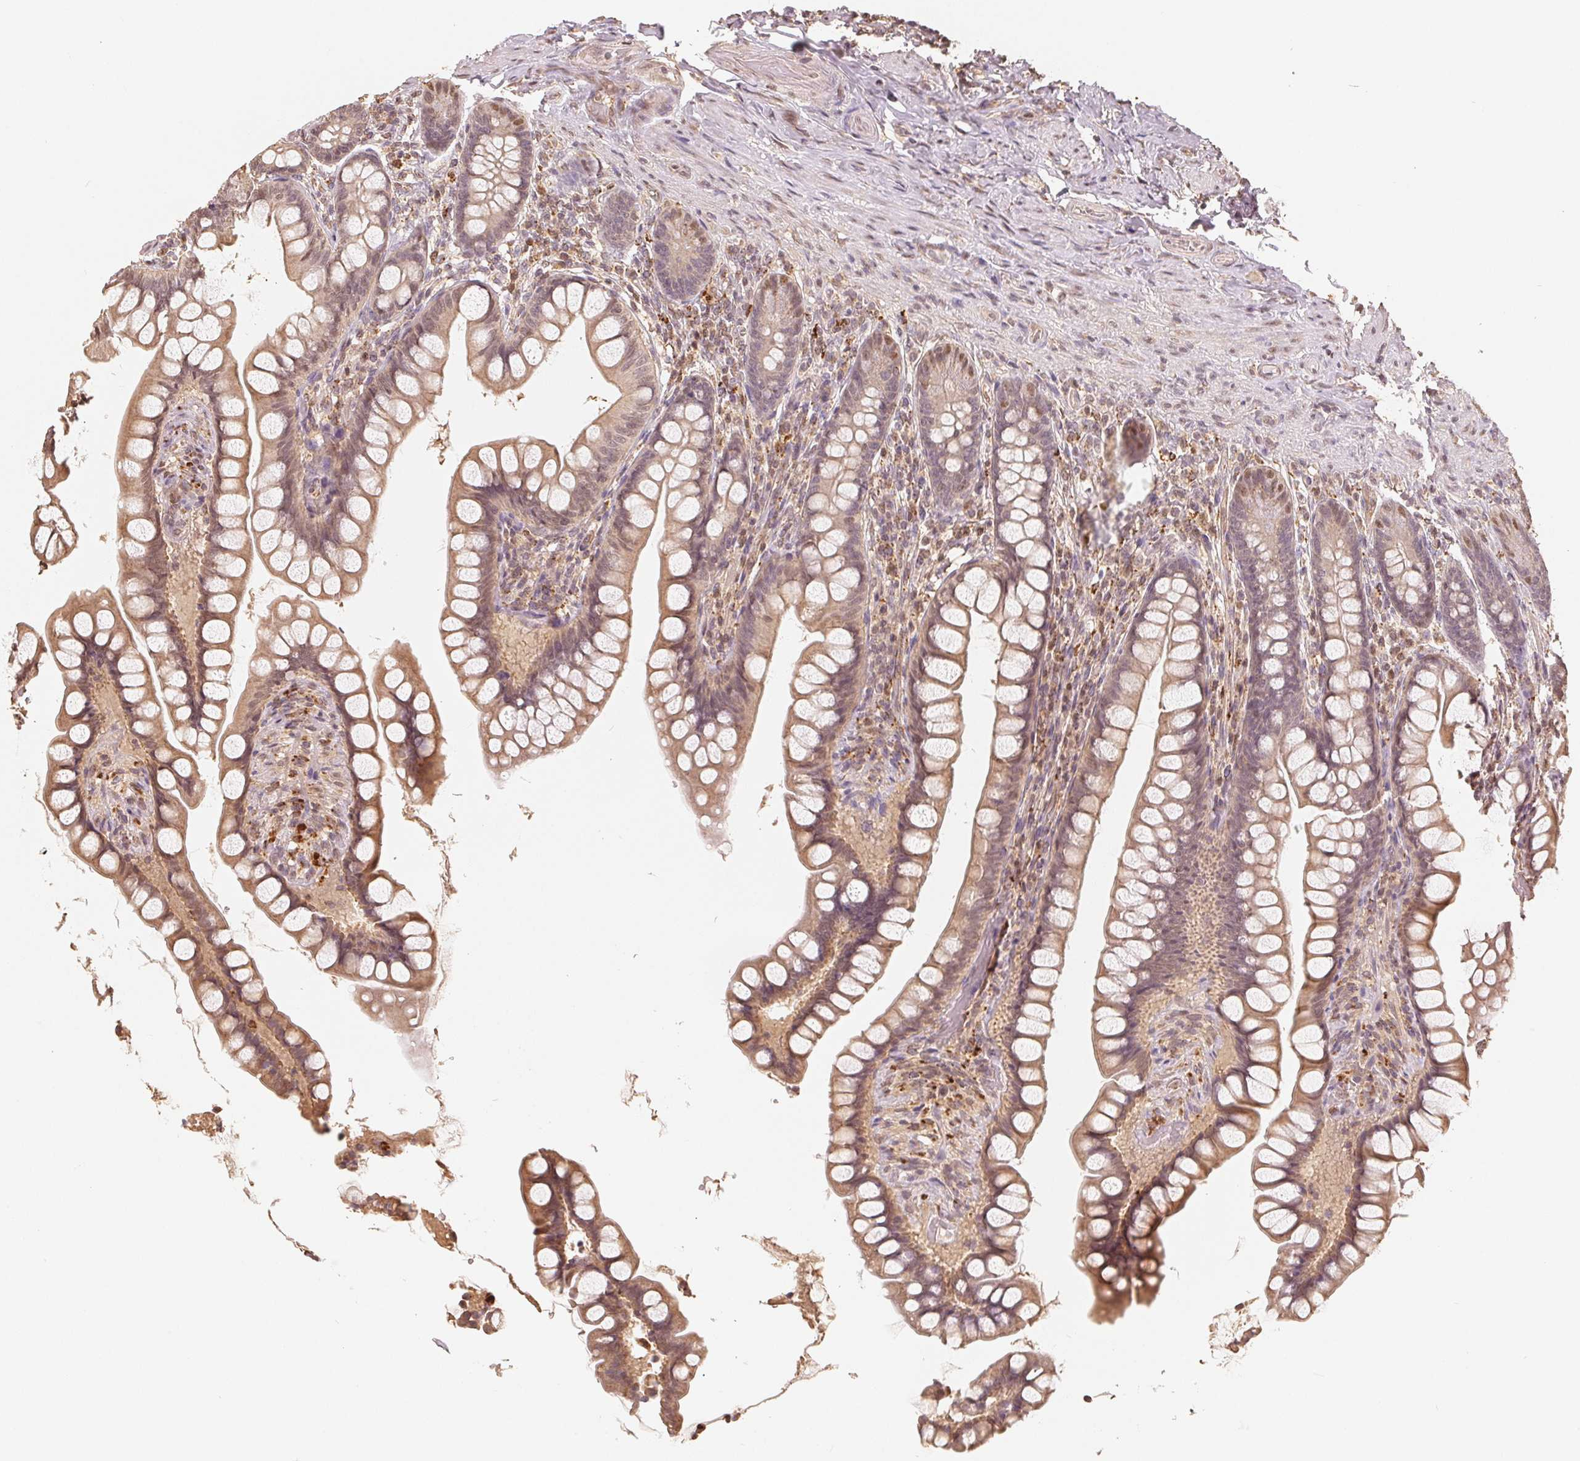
{"staining": {"intensity": "weak", "quantity": ">75%", "location": "cytoplasmic/membranous,nuclear"}, "tissue": "small intestine", "cell_type": "Glandular cells", "image_type": "normal", "snomed": [{"axis": "morphology", "description": "Normal tissue, NOS"}, {"axis": "topography", "description": "Small intestine"}], "caption": "Immunohistochemical staining of benign small intestine shows >75% levels of weak cytoplasmic/membranous,nuclear protein expression in approximately >75% of glandular cells.", "gene": "GUSB", "patient": {"sex": "male", "age": 70}}